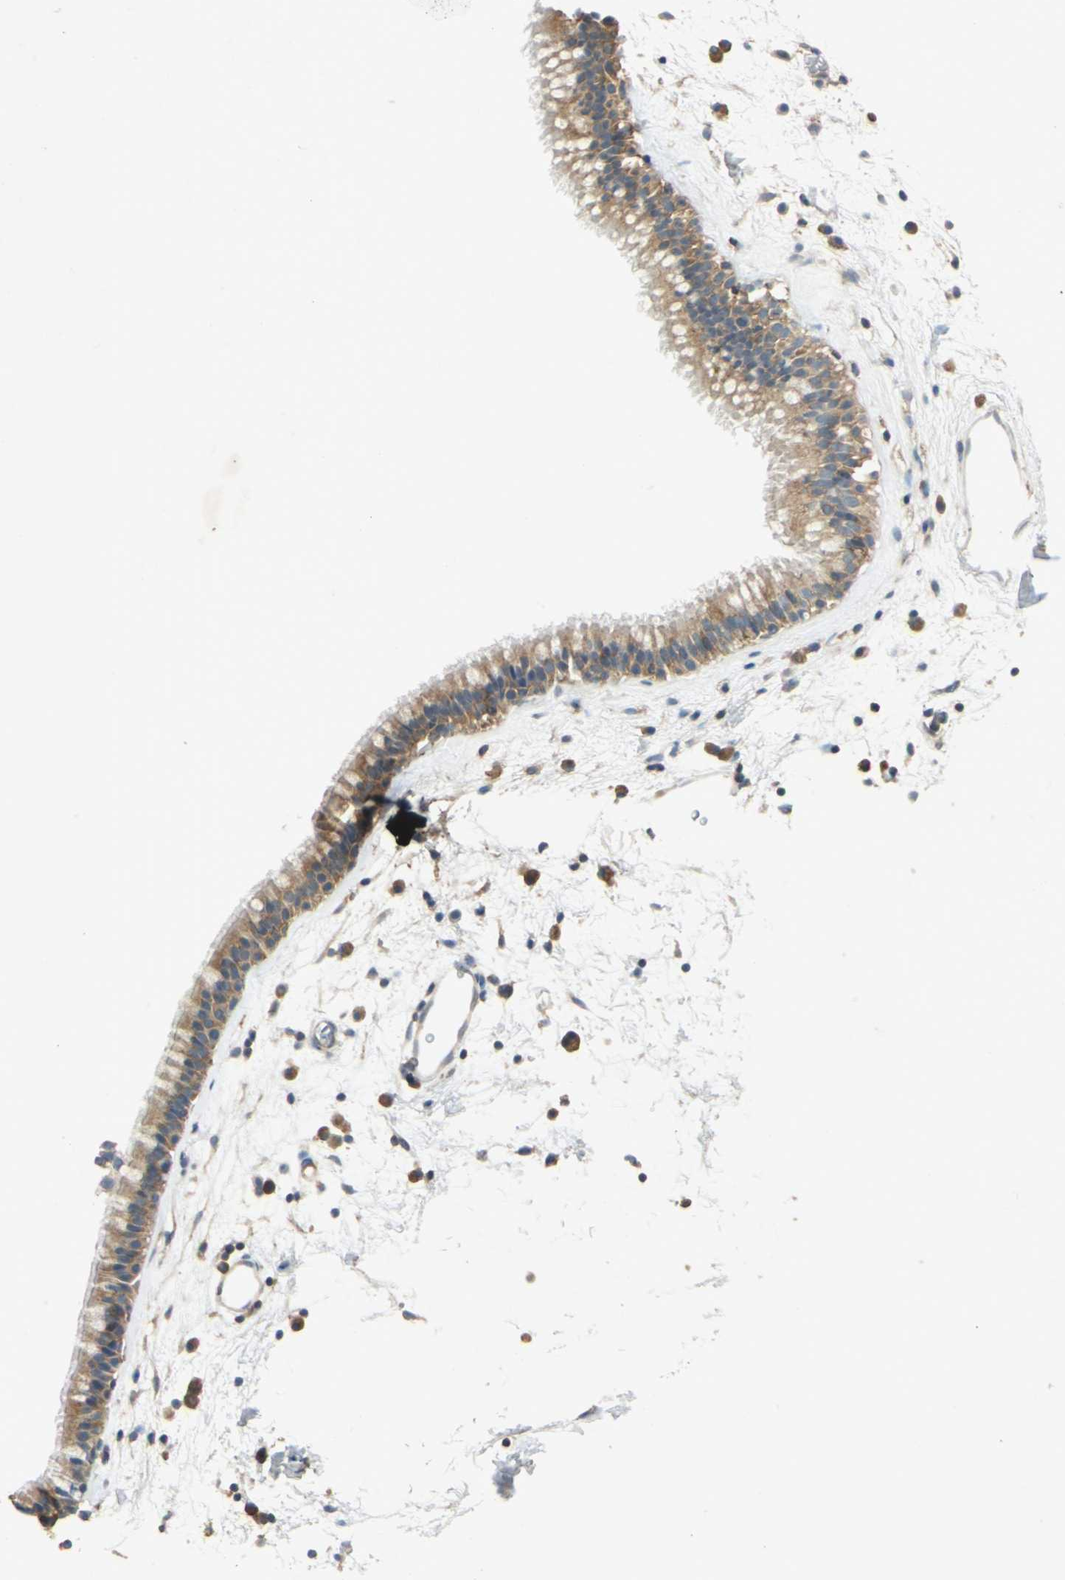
{"staining": {"intensity": "moderate", "quantity": ">75%", "location": "cytoplasmic/membranous"}, "tissue": "nasopharynx", "cell_type": "Respiratory epithelial cells", "image_type": "normal", "snomed": [{"axis": "morphology", "description": "Normal tissue, NOS"}, {"axis": "morphology", "description": "Inflammation, NOS"}, {"axis": "topography", "description": "Nasopharynx"}], "caption": "A high-resolution image shows IHC staining of unremarkable nasopharynx, which shows moderate cytoplasmic/membranous expression in about >75% of respiratory epithelial cells. The staining was performed using DAB (3,3'-diaminobenzidine), with brown indicating positive protein expression. Nuclei are stained blue with hematoxylin.", "gene": "SHC2", "patient": {"sex": "male", "age": 48}}